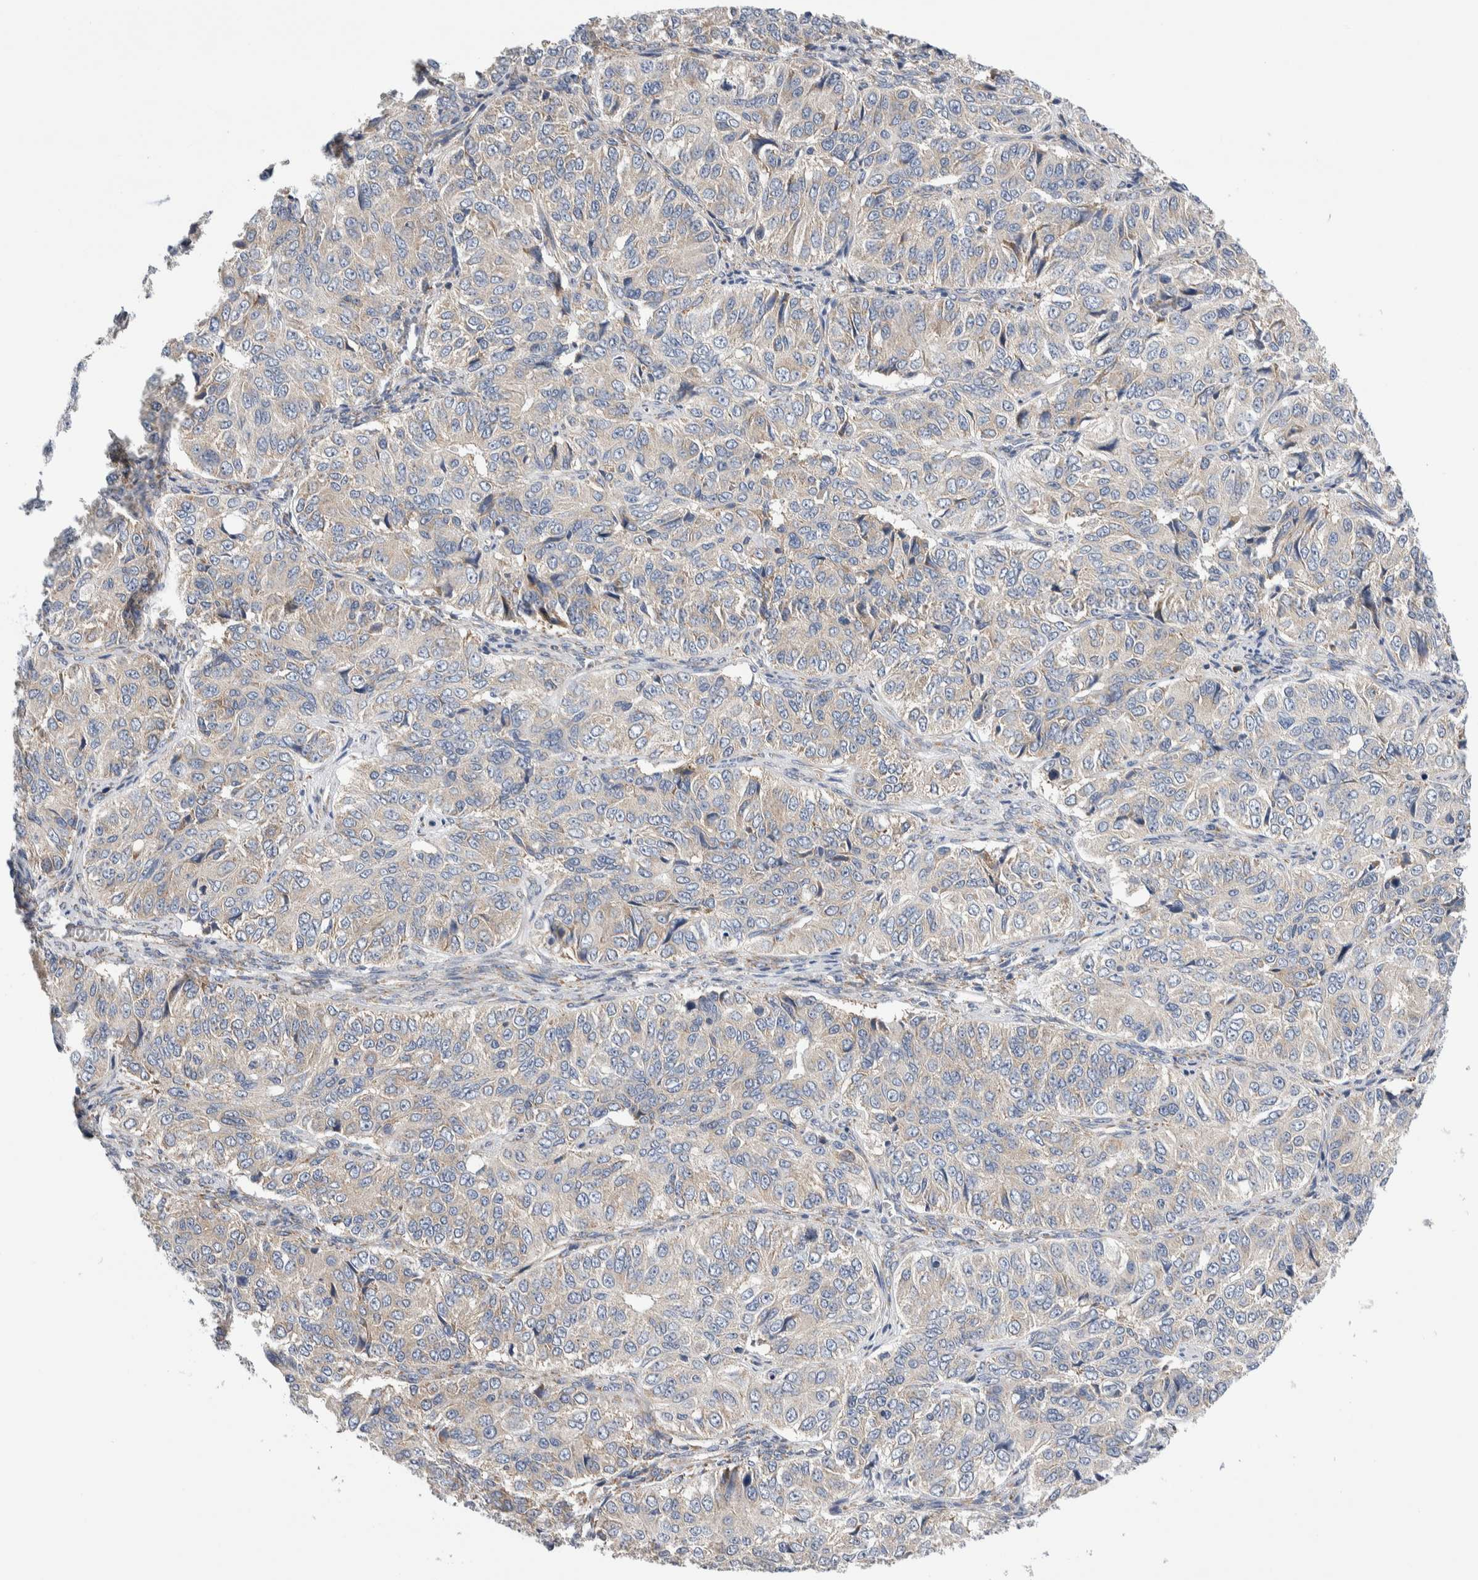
{"staining": {"intensity": "weak", "quantity": "<25%", "location": "cytoplasmic/membranous"}, "tissue": "ovarian cancer", "cell_type": "Tumor cells", "image_type": "cancer", "snomed": [{"axis": "morphology", "description": "Carcinoma, endometroid"}, {"axis": "topography", "description": "Ovary"}], "caption": "This is an immunohistochemistry image of human ovarian cancer. There is no expression in tumor cells.", "gene": "RACK1", "patient": {"sex": "female", "age": 51}}